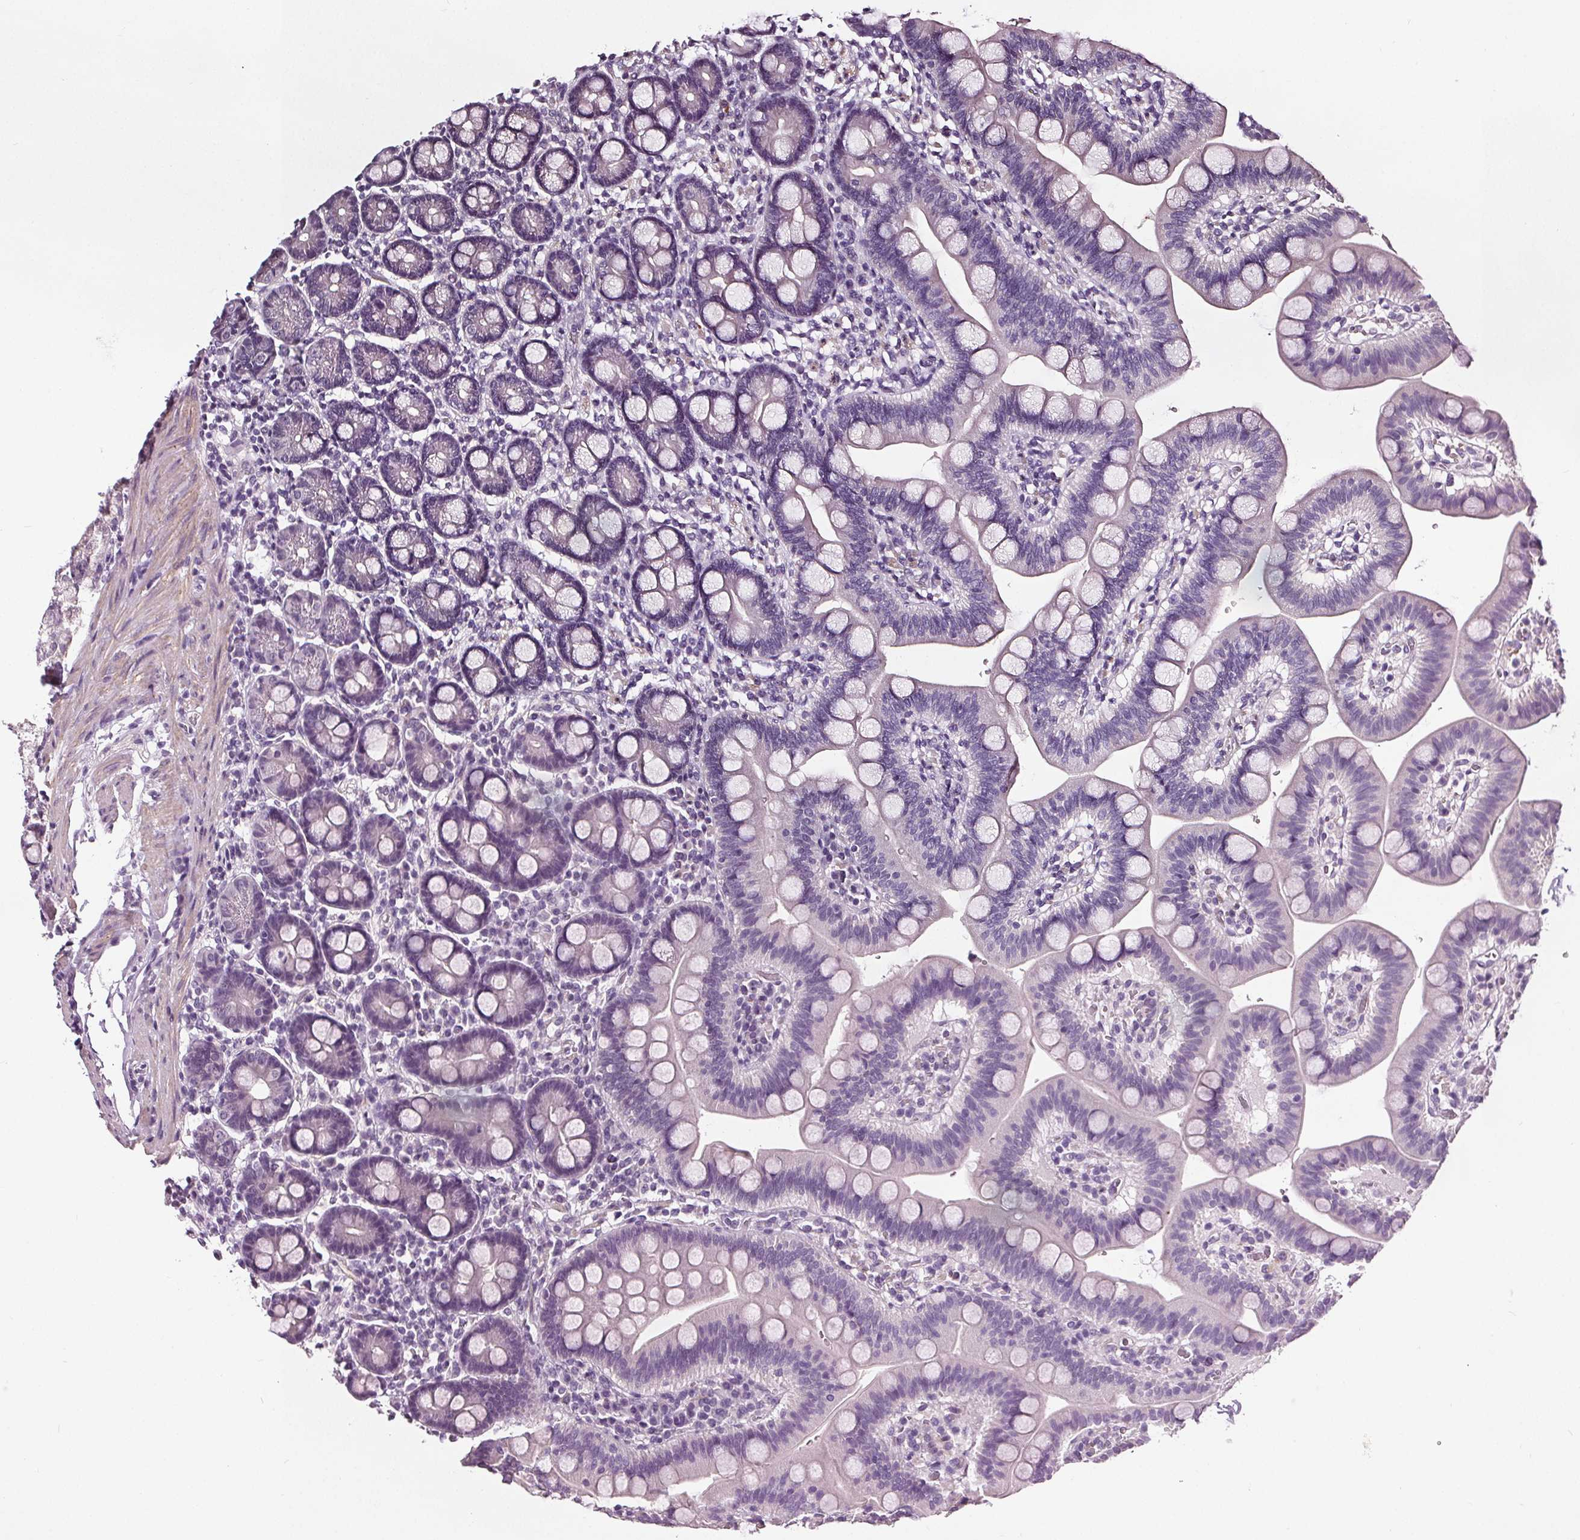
{"staining": {"intensity": "negative", "quantity": "none", "location": "none"}, "tissue": "duodenum", "cell_type": "Glandular cells", "image_type": "normal", "snomed": [{"axis": "morphology", "description": "Normal tissue, NOS"}, {"axis": "topography", "description": "Pancreas"}, {"axis": "topography", "description": "Duodenum"}], "caption": "IHC image of benign duodenum: duodenum stained with DAB shows no significant protein positivity in glandular cells. The staining is performed using DAB brown chromogen with nuclei counter-stained in using hematoxylin.", "gene": "RASA1", "patient": {"sex": "male", "age": 59}}